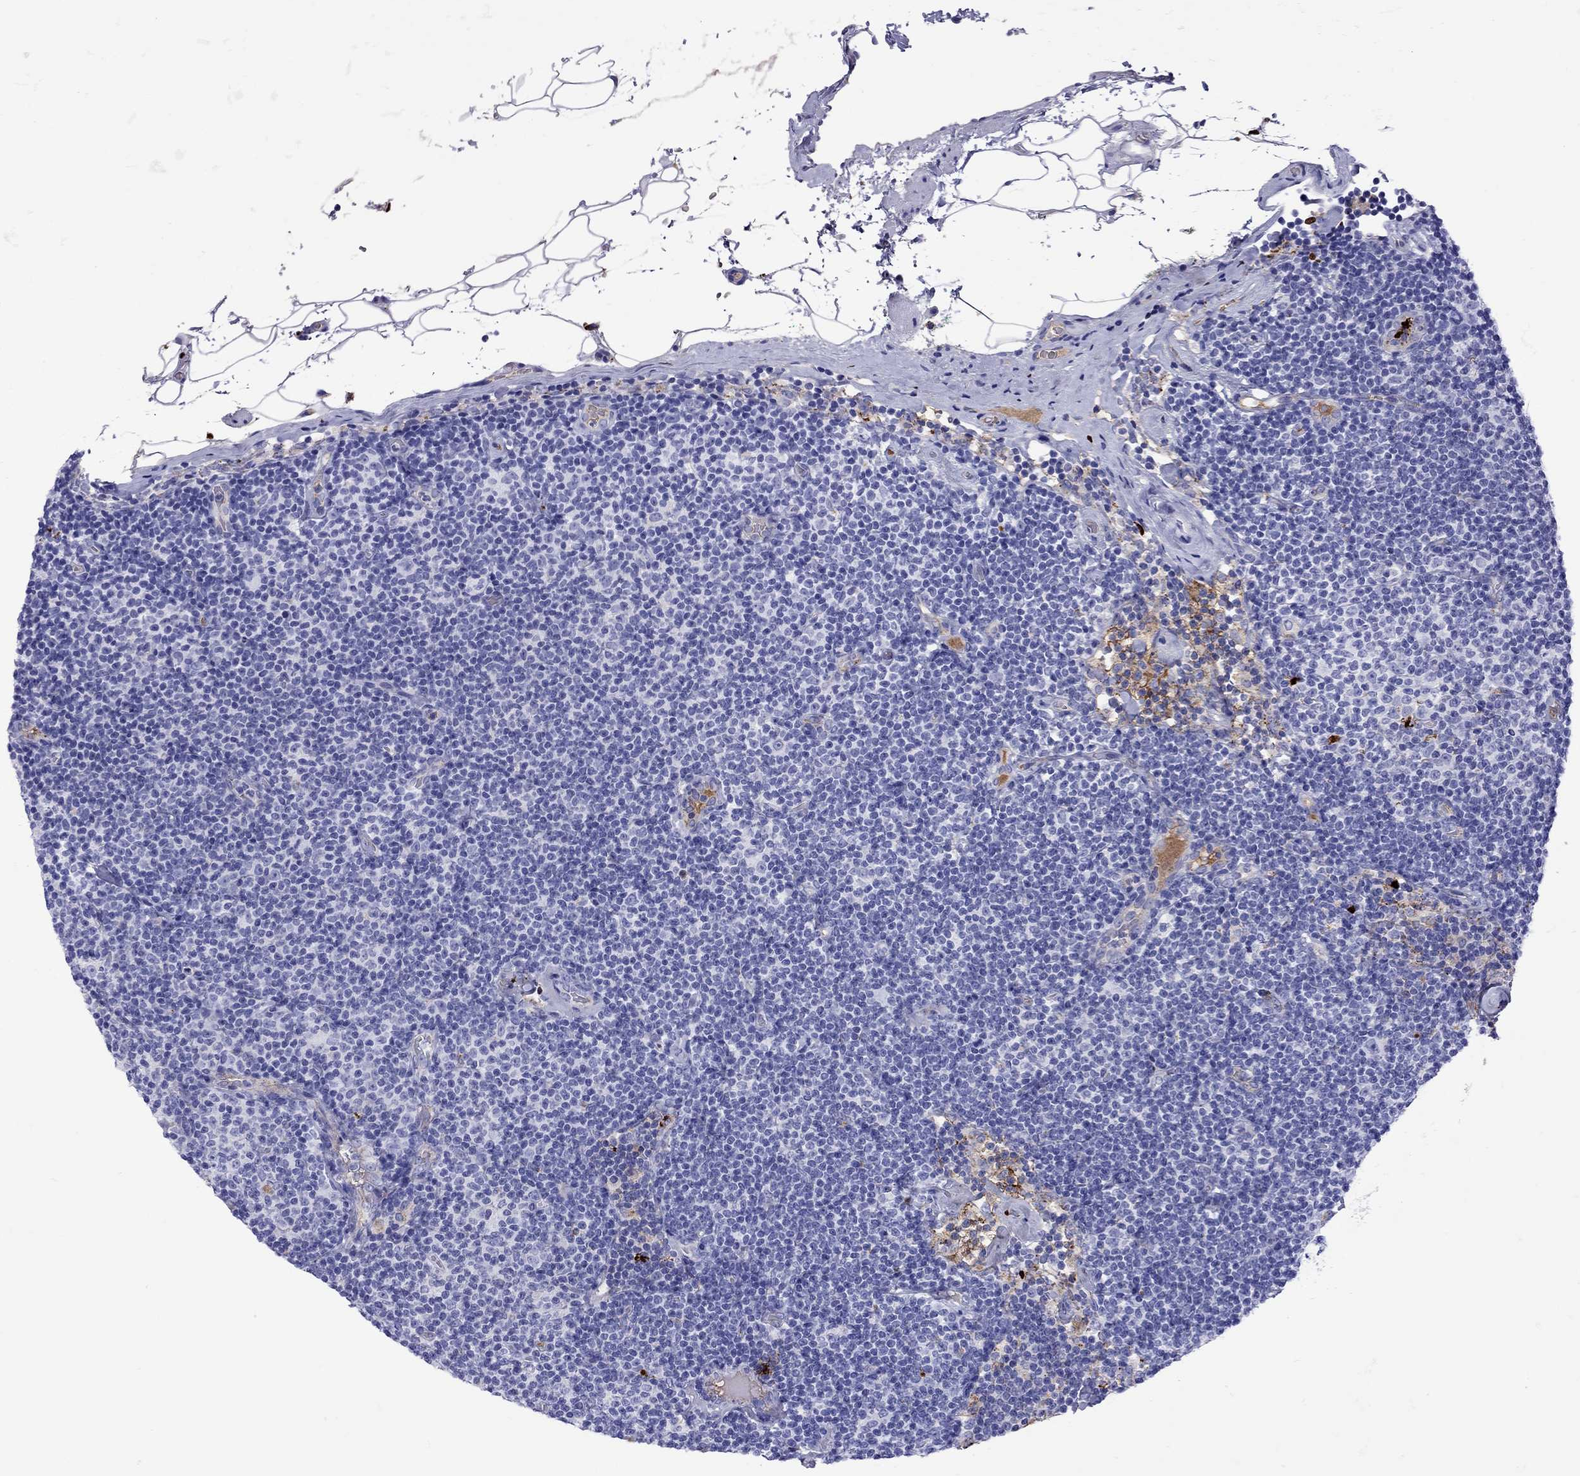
{"staining": {"intensity": "negative", "quantity": "none", "location": "none"}, "tissue": "lymphoma", "cell_type": "Tumor cells", "image_type": "cancer", "snomed": [{"axis": "morphology", "description": "Malignant lymphoma, non-Hodgkin's type, Low grade"}, {"axis": "topography", "description": "Lymph node"}], "caption": "The immunohistochemistry (IHC) micrograph has no significant expression in tumor cells of low-grade malignant lymphoma, non-Hodgkin's type tissue.", "gene": "SERPINA3", "patient": {"sex": "male", "age": 81}}